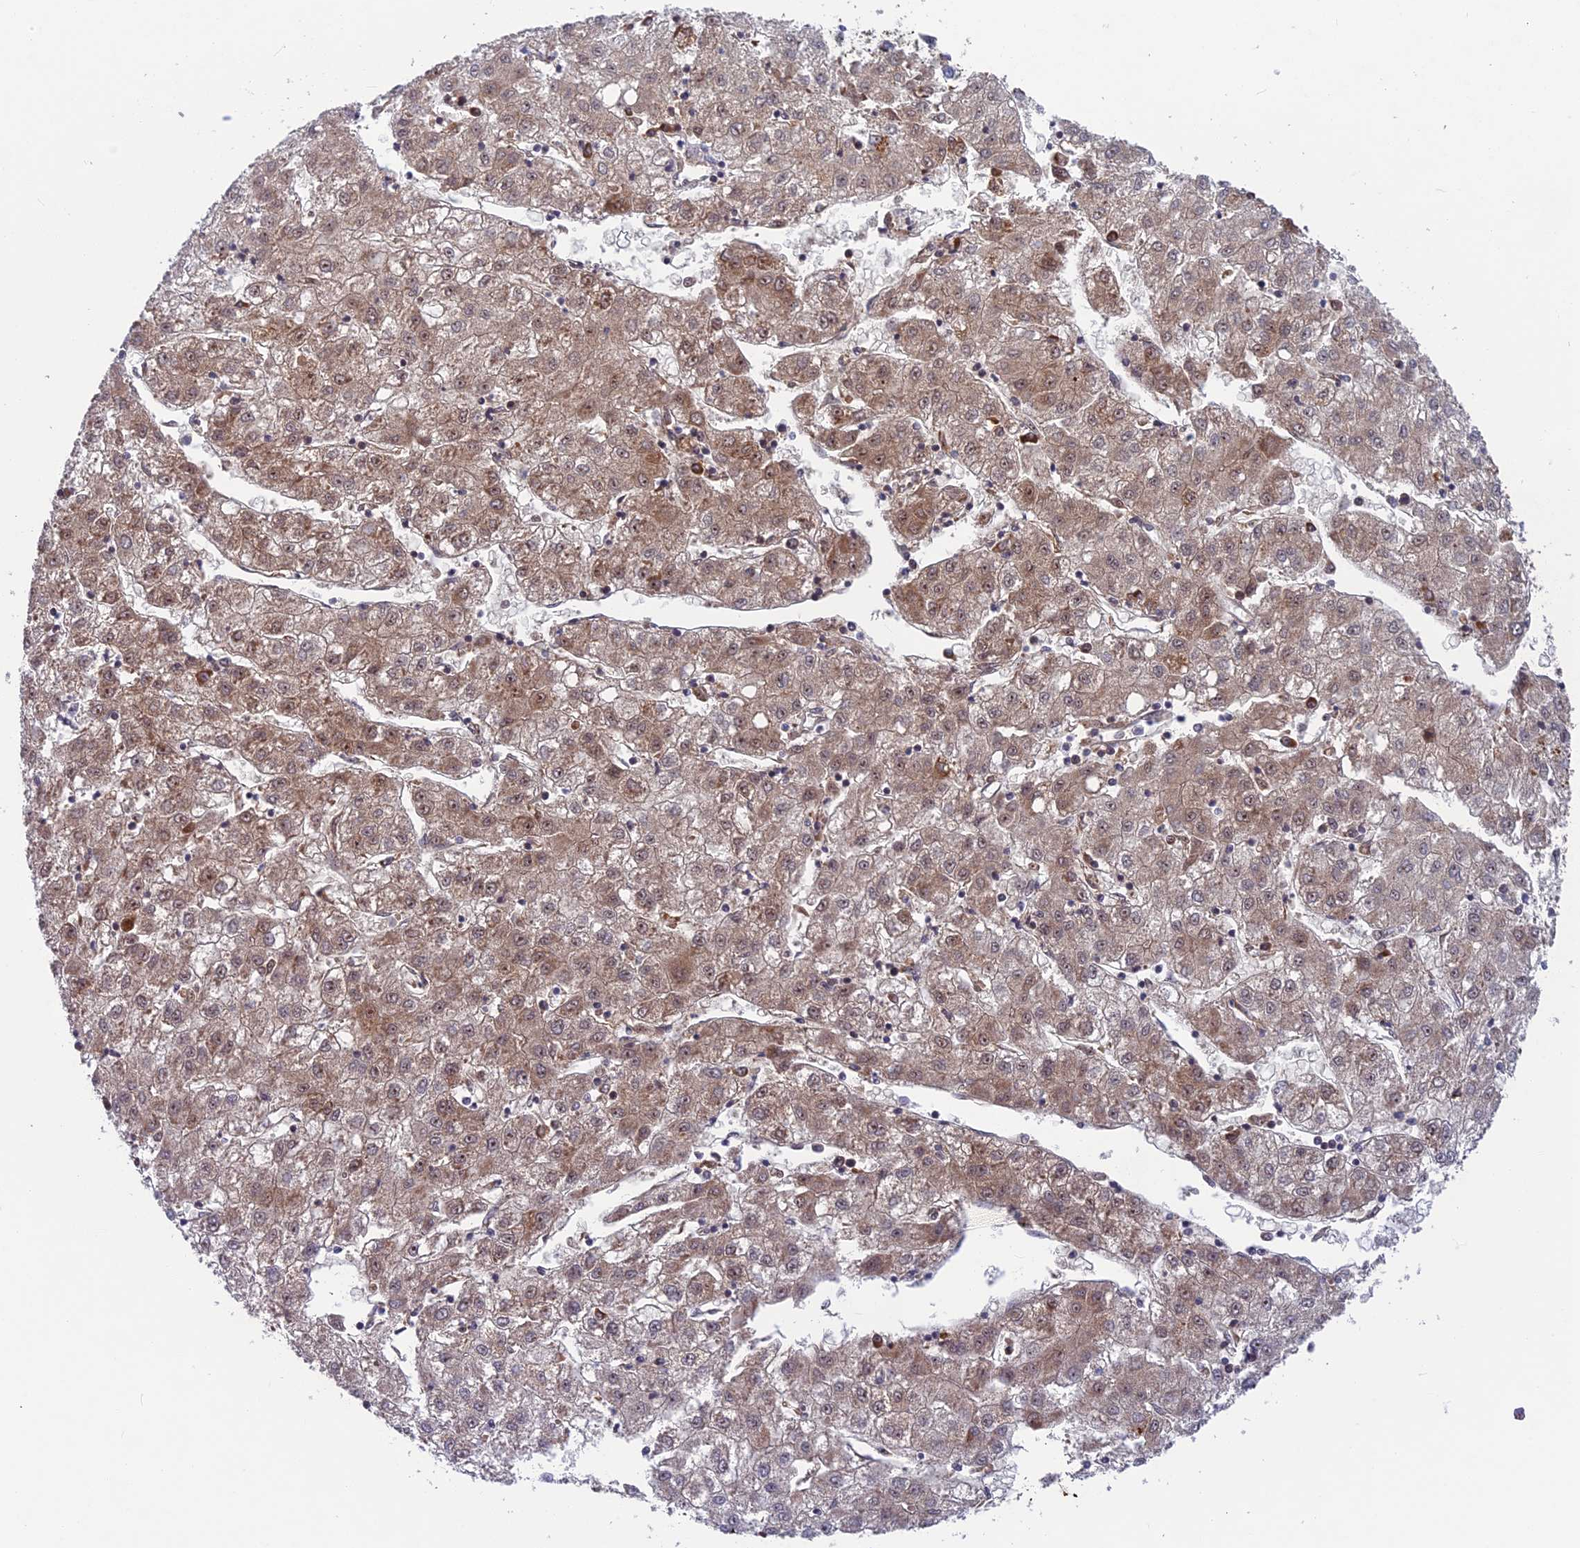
{"staining": {"intensity": "moderate", "quantity": ">75%", "location": "cytoplasmic/membranous,nuclear"}, "tissue": "liver cancer", "cell_type": "Tumor cells", "image_type": "cancer", "snomed": [{"axis": "morphology", "description": "Carcinoma, Hepatocellular, NOS"}, {"axis": "topography", "description": "Liver"}], "caption": "This is an image of IHC staining of liver cancer (hepatocellular carcinoma), which shows moderate staining in the cytoplasmic/membranous and nuclear of tumor cells.", "gene": "CS", "patient": {"sex": "male", "age": 72}}